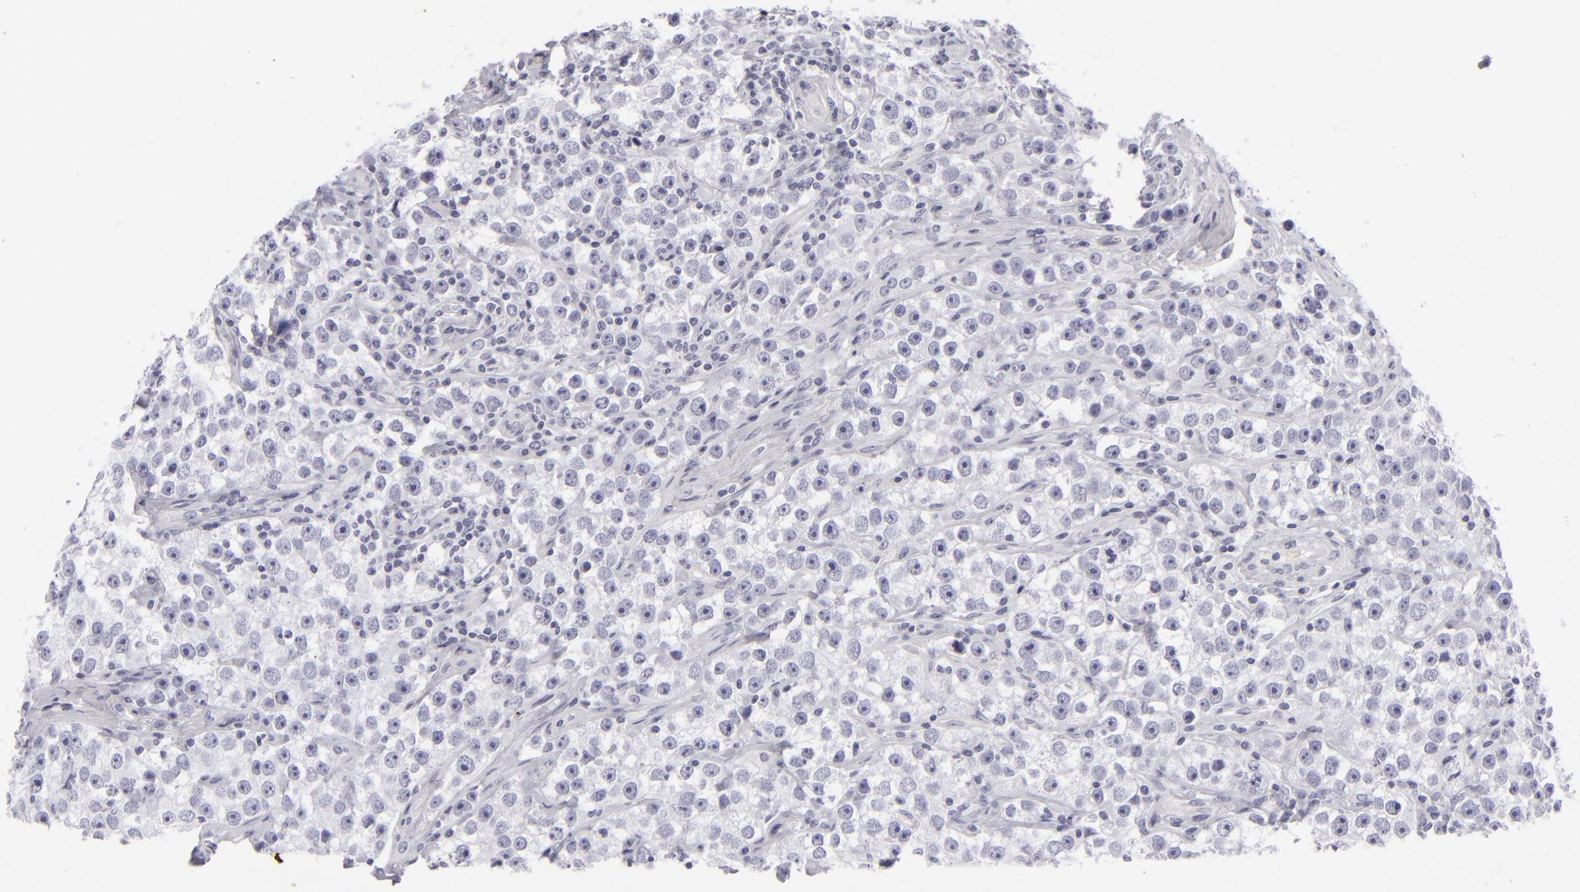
{"staining": {"intensity": "negative", "quantity": "none", "location": "none"}, "tissue": "testis cancer", "cell_type": "Tumor cells", "image_type": "cancer", "snomed": [{"axis": "morphology", "description": "Seminoma, NOS"}, {"axis": "topography", "description": "Testis"}], "caption": "High magnification brightfield microscopy of testis cancer stained with DAB (3,3'-diaminobenzidine) (brown) and counterstained with hematoxylin (blue): tumor cells show no significant staining.", "gene": "KRT1", "patient": {"sex": "male", "age": 32}}